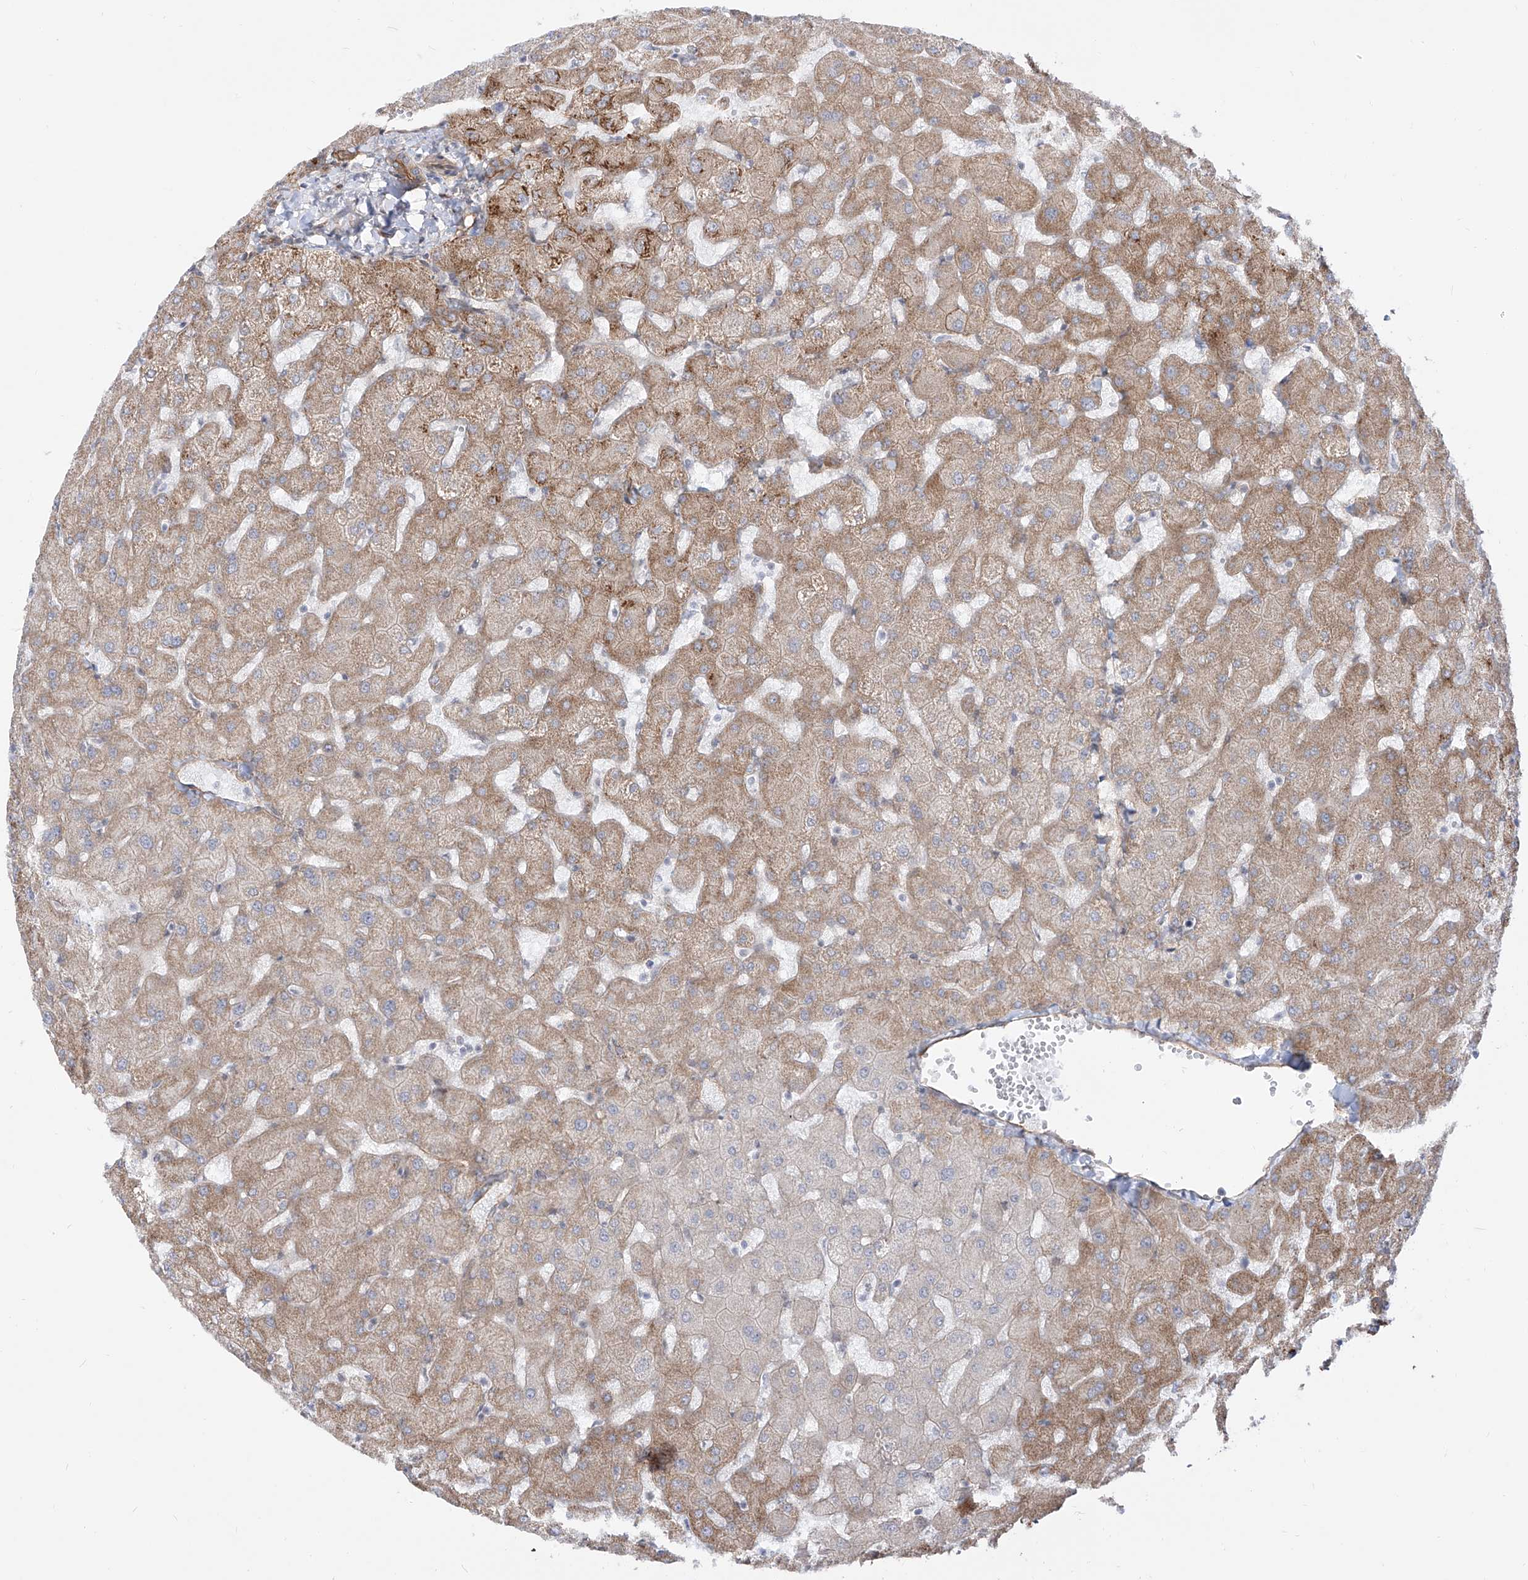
{"staining": {"intensity": "moderate", "quantity": ">75%", "location": "cytoplasmic/membranous"}, "tissue": "liver", "cell_type": "Cholangiocytes", "image_type": "normal", "snomed": [{"axis": "morphology", "description": "Normal tissue, NOS"}, {"axis": "topography", "description": "Liver"}], "caption": "Protein staining displays moderate cytoplasmic/membranous staining in about >75% of cholangiocytes in normal liver. Using DAB (brown) and hematoxylin (blue) stains, captured at high magnification using brightfield microscopy.", "gene": "ZNF180", "patient": {"sex": "female", "age": 63}}